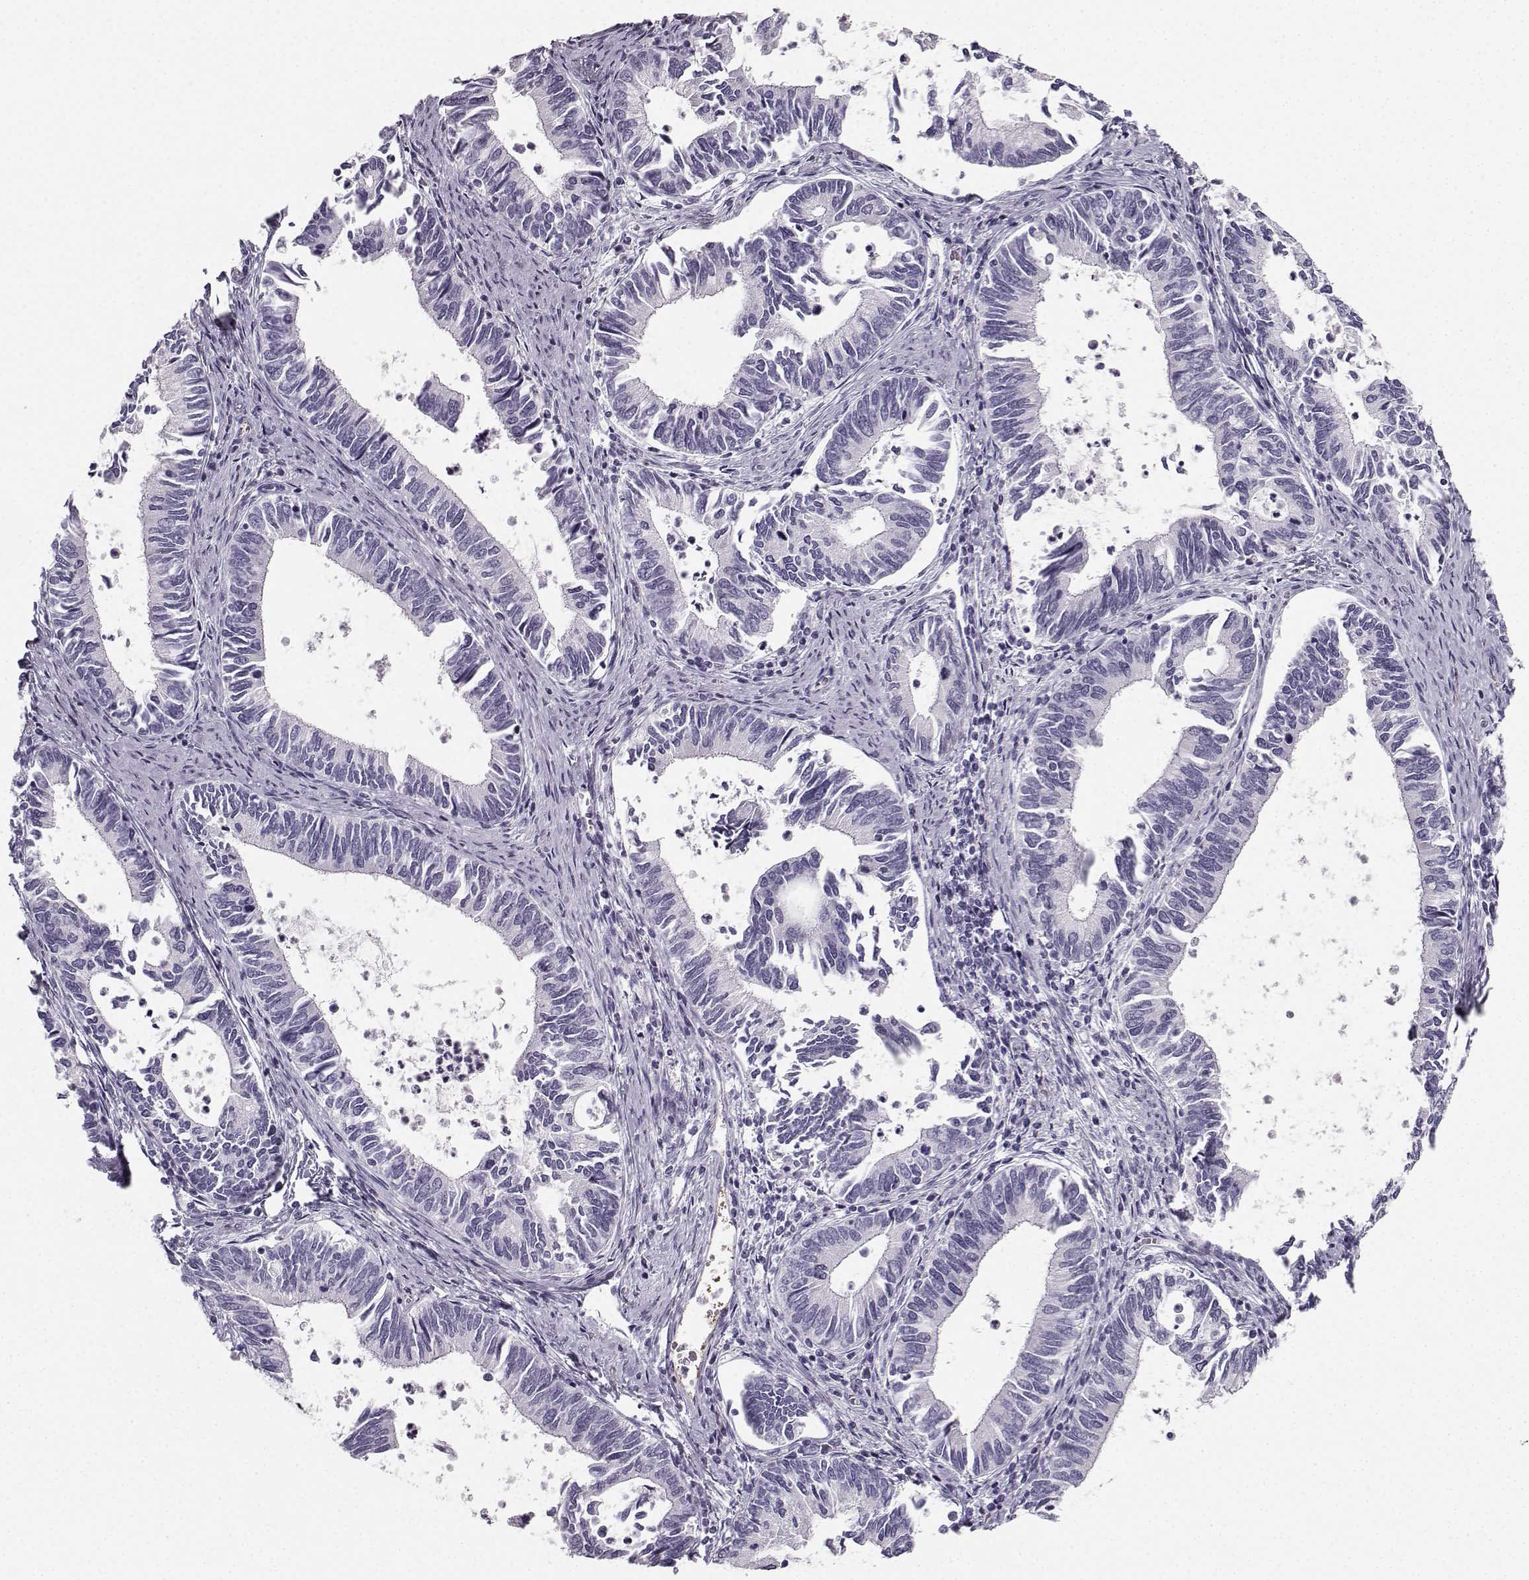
{"staining": {"intensity": "negative", "quantity": "none", "location": "none"}, "tissue": "cervical cancer", "cell_type": "Tumor cells", "image_type": "cancer", "snomed": [{"axis": "morphology", "description": "Adenocarcinoma, NOS"}, {"axis": "topography", "description": "Cervix"}], "caption": "An image of adenocarcinoma (cervical) stained for a protein demonstrates no brown staining in tumor cells. Brightfield microscopy of immunohistochemistry (IHC) stained with DAB (3,3'-diaminobenzidine) (brown) and hematoxylin (blue), captured at high magnification.", "gene": "CASR", "patient": {"sex": "female", "age": 42}}